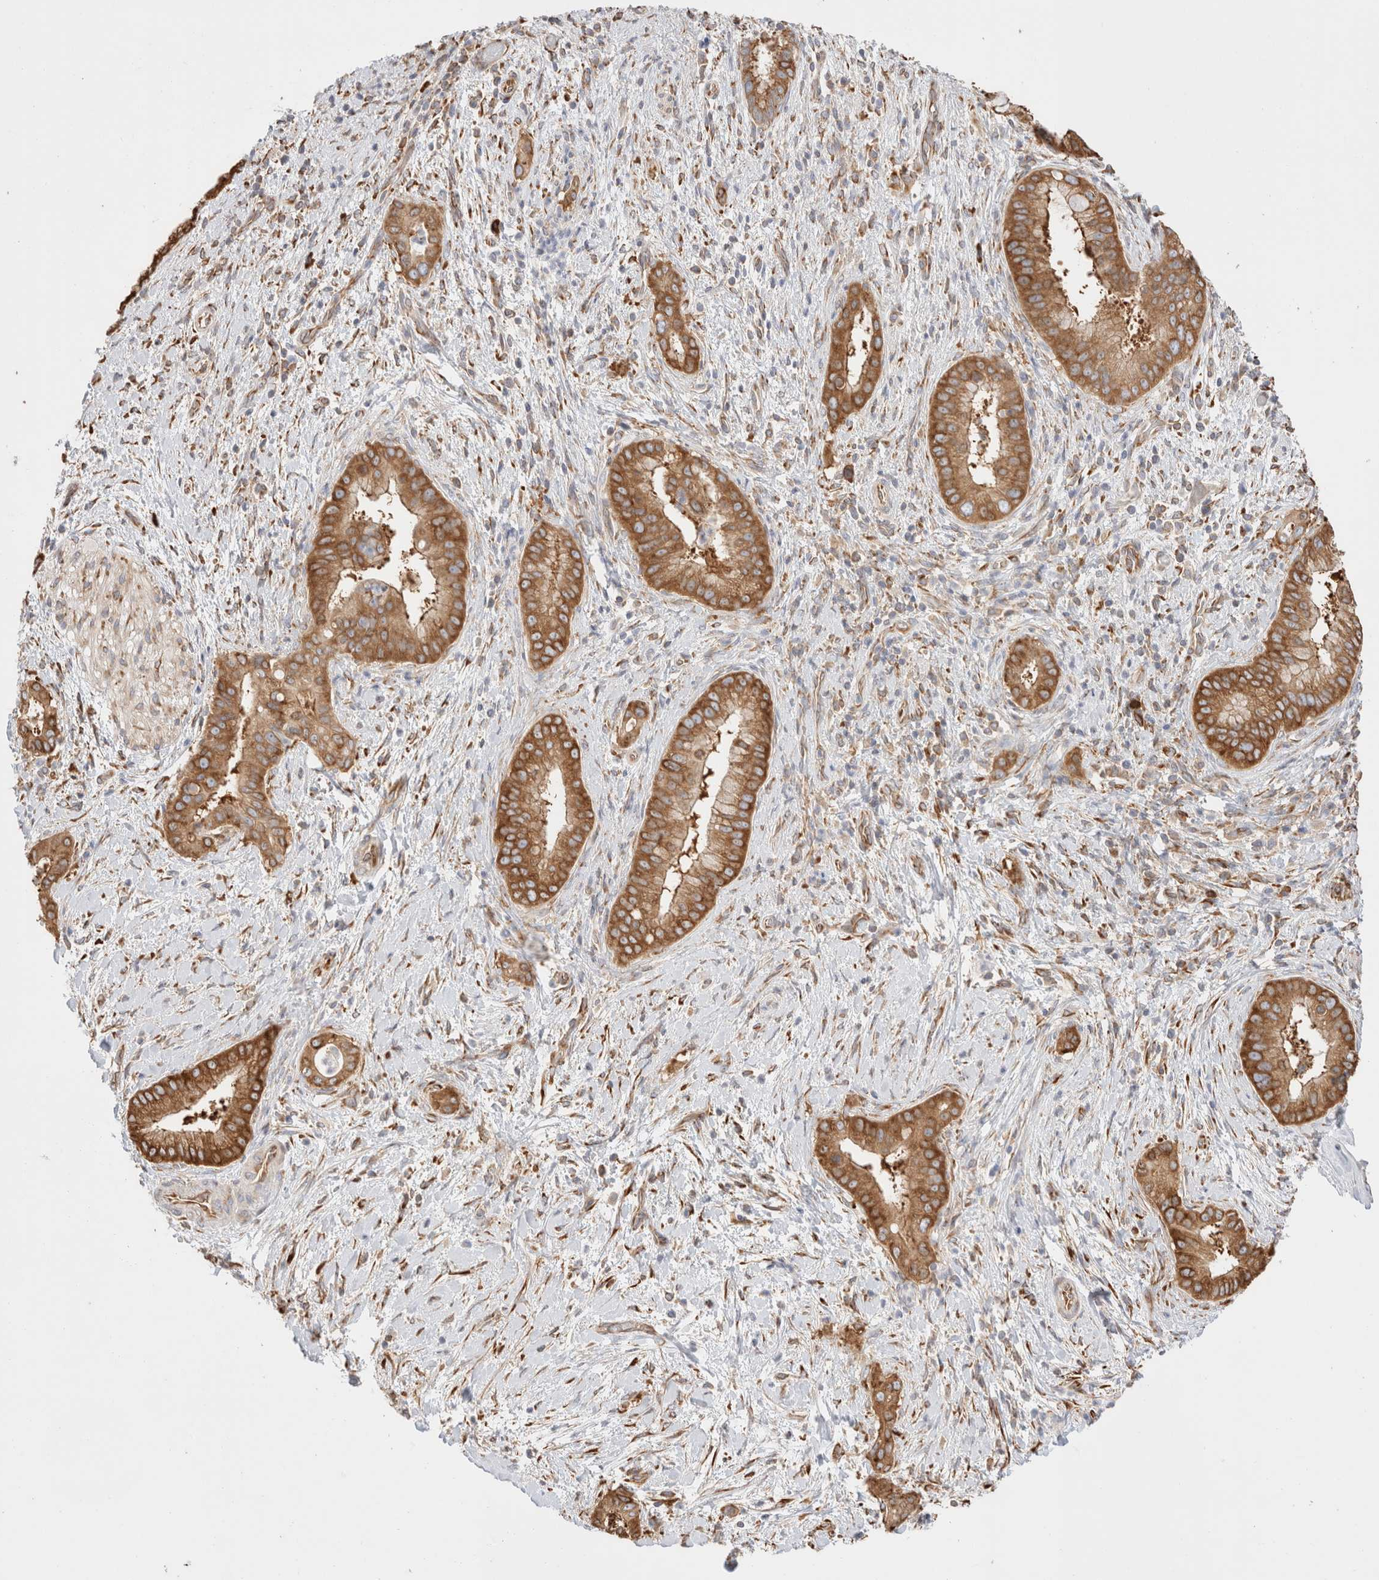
{"staining": {"intensity": "strong", "quantity": ">75%", "location": "cytoplasmic/membranous"}, "tissue": "liver cancer", "cell_type": "Tumor cells", "image_type": "cancer", "snomed": [{"axis": "morphology", "description": "Cholangiocarcinoma"}, {"axis": "topography", "description": "Liver"}], "caption": "Human liver cancer (cholangiocarcinoma) stained for a protein (brown) demonstrates strong cytoplasmic/membranous positive positivity in approximately >75% of tumor cells.", "gene": "ZC2HC1A", "patient": {"sex": "female", "age": 54}}